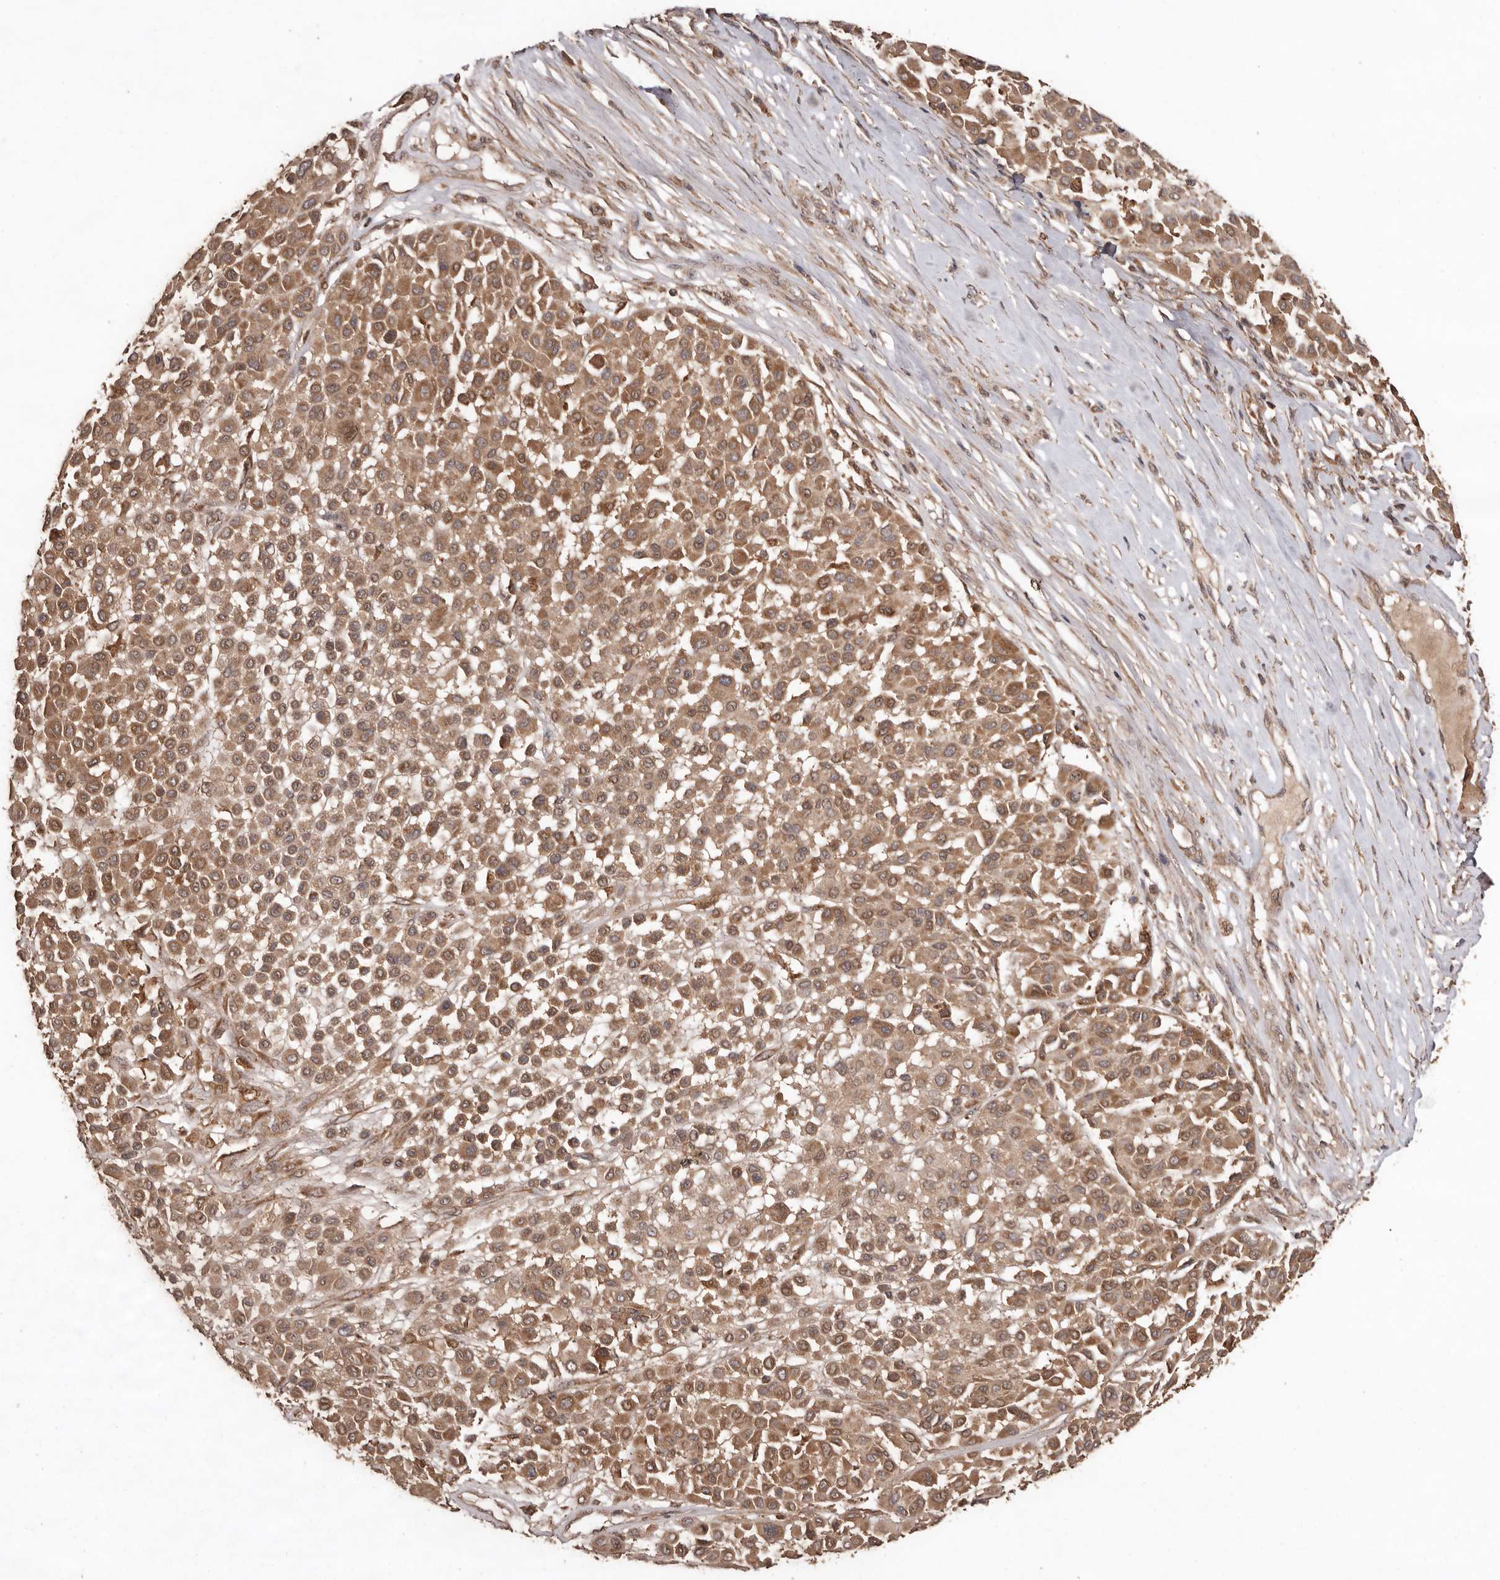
{"staining": {"intensity": "moderate", "quantity": ">75%", "location": "cytoplasmic/membranous"}, "tissue": "melanoma", "cell_type": "Tumor cells", "image_type": "cancer", "snomed": [{"axis": "morphology", "description": "Malignant melanoma, Metastatic site"}, {"axis": "topography", "description": "Soft tissue"}], "caption": "Protein staining reveals moderate cytoplasmic/membranous positivity in approximately >75% of tumor cells in melanoma.", "gene": "RWDD1", "patient": {"sex": "male", "age": 41}}